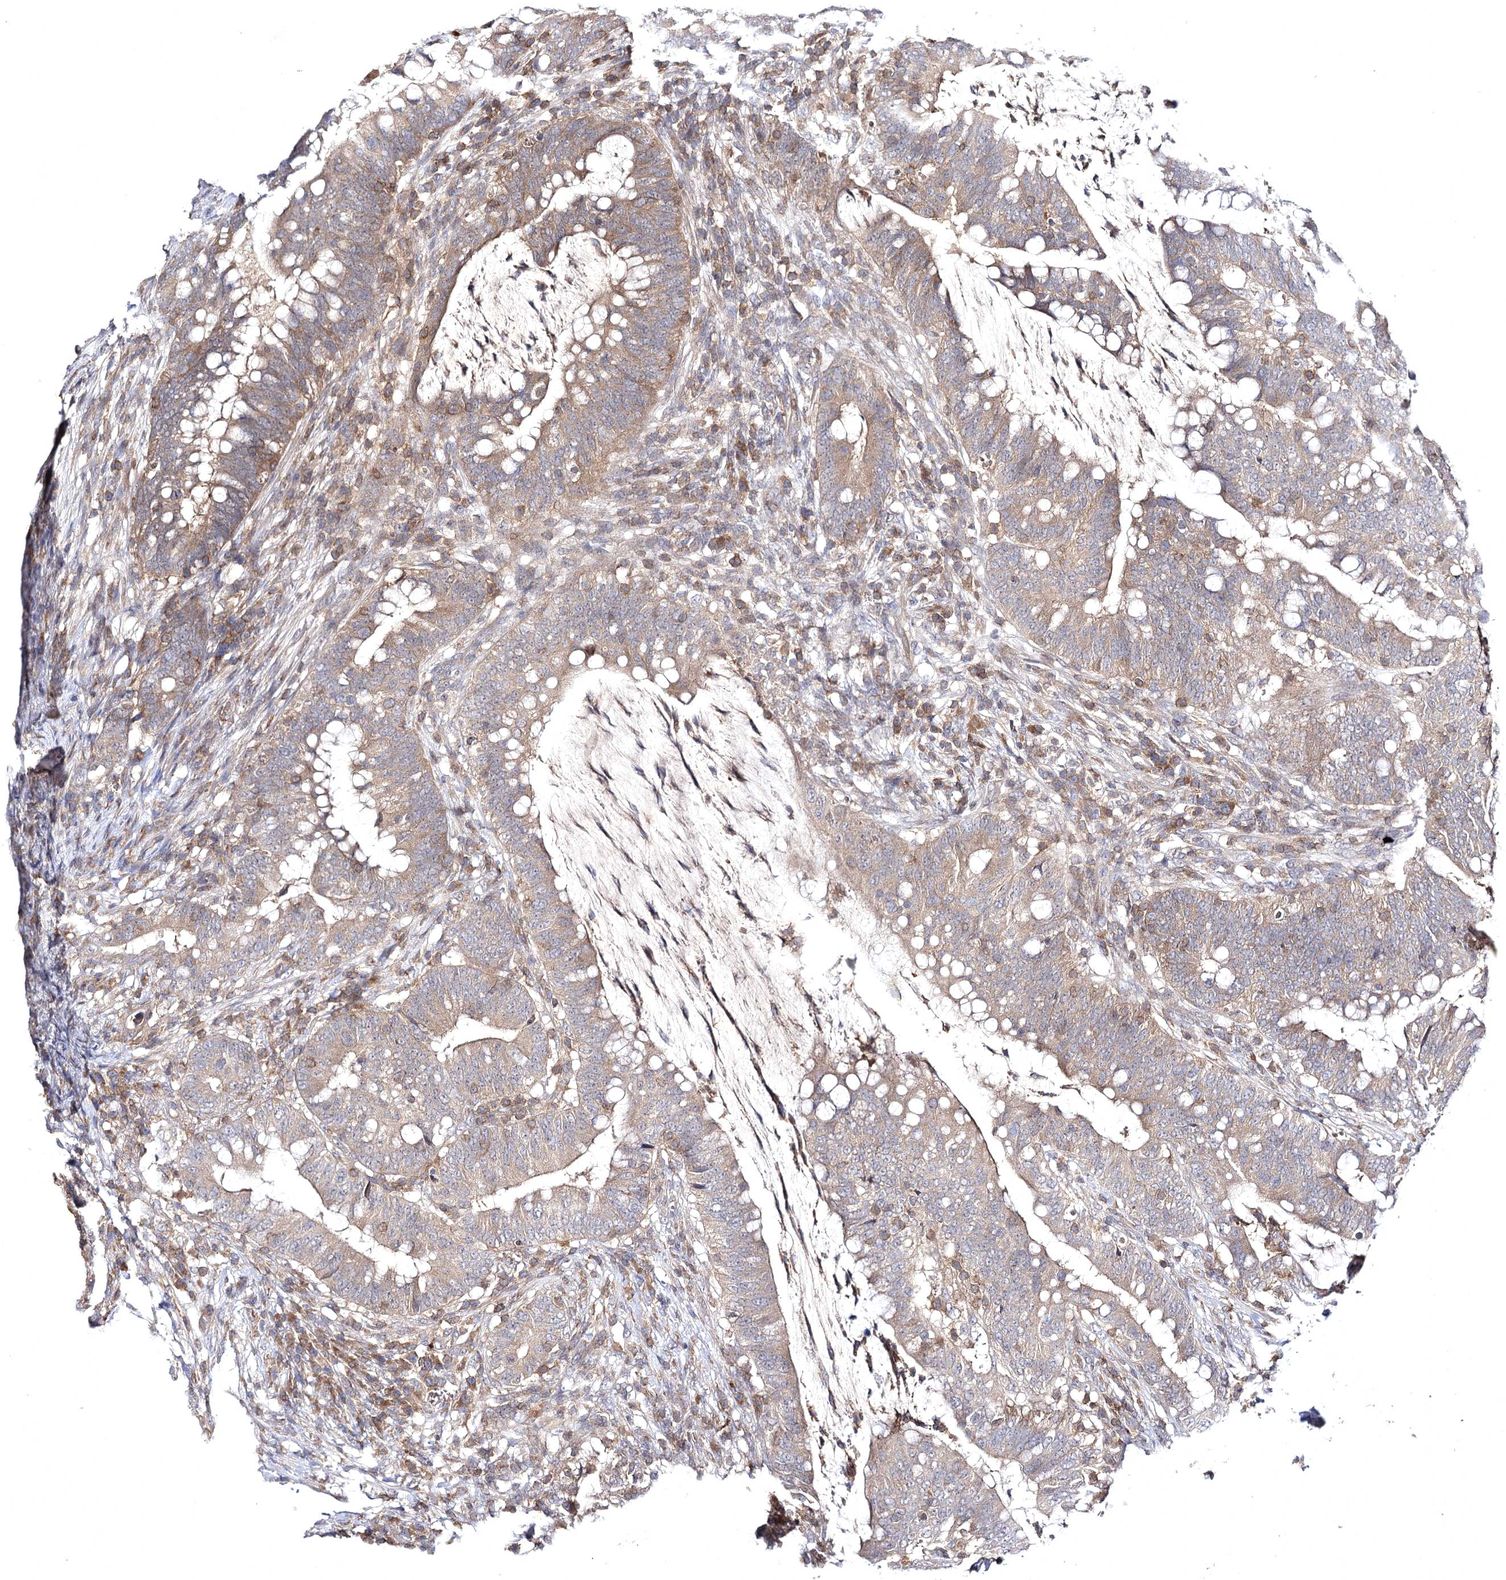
{"staining": {"intensity": "moderate", "quantity": ">75%", "location": "cytoplasmic/membranous"}, "tissue": "colorectal cancer", "cell_type": "Tumor cells", "image_type": "cancer", "snomed": [{"axis": "morphology", "description": "Adenocarcinoma, NOS"}, {"axis": "topography", "description": "Colon"}], "caption": "Colorectal adenocarcinoma tissue demonstrates moderate cytoplasmic/membranous expression in approximately >75% of tumor cells, visualized by immunohistochemistry.", "gene": "BCR", "patient": {"sex": "female", "age": 66}}